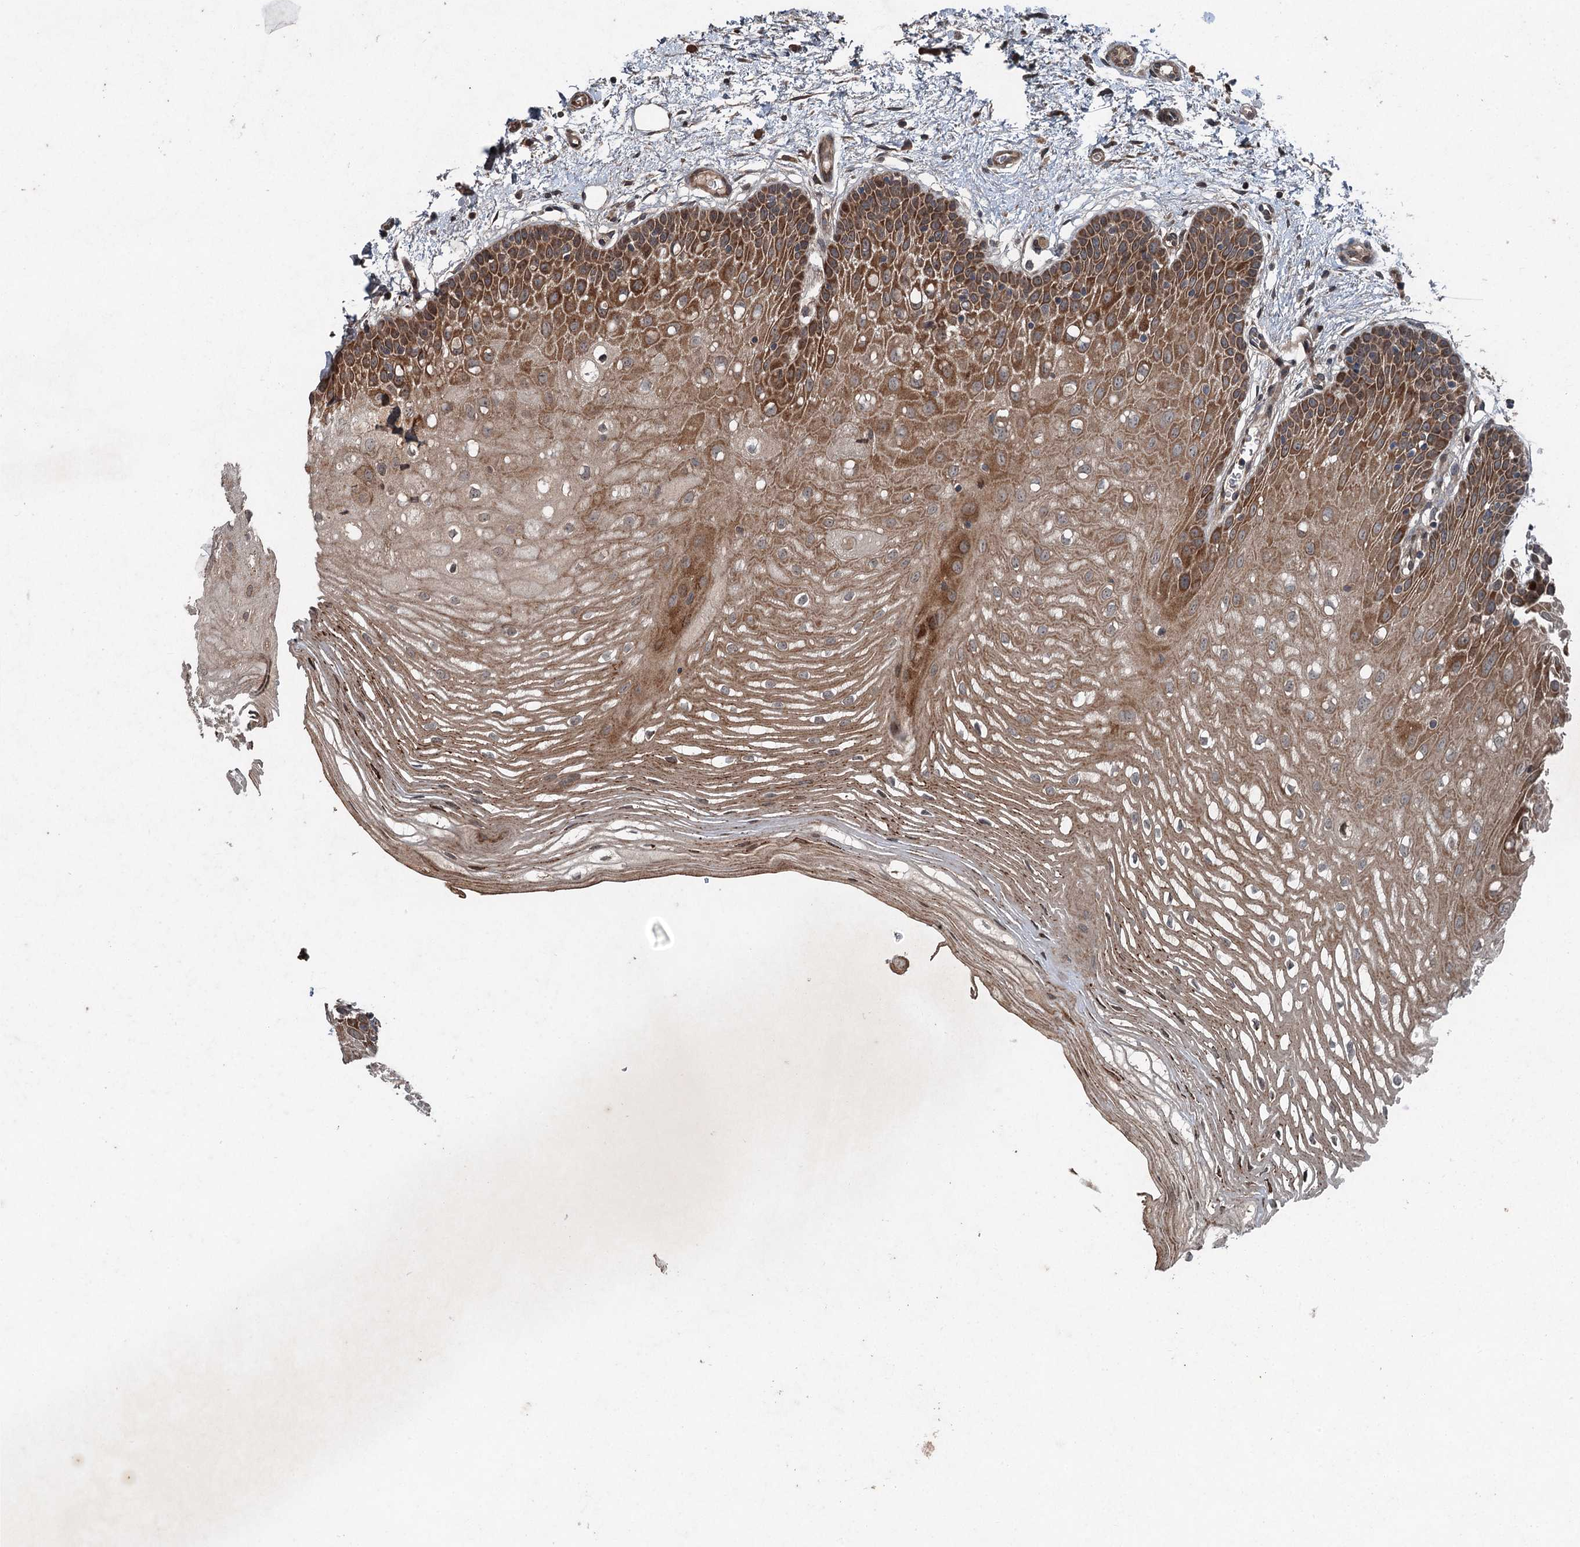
{"staining": {"intensity": "strong", "quantity": ">75%", "location": "cytoplasmic/membranous"}, "tissue": "oral mucosa", "cell_type": "Squamous epithelial cells", "image_type": "normal", "snomed": [{"axis": "morphology", "description": "Normal tissue, NOS"}, {"axis": "topography", "description": "Oral tissue"}, {"axis": "topography", "description": "Tounge, NOS"}], "caption": "Immunohistochemistry (IHC) micrograph of benign oral mucosa: human oral mucosa stained using immunohistochemistry (IHC) shows high levels of strong protein expression localized specifically in the cytoplasmic/membranous of squamous epithelial cells, appearing as a cytoplasmic/membranous brown color.", "gene": "ALAS1", "patient": {"sex": "female", "age": 73}}